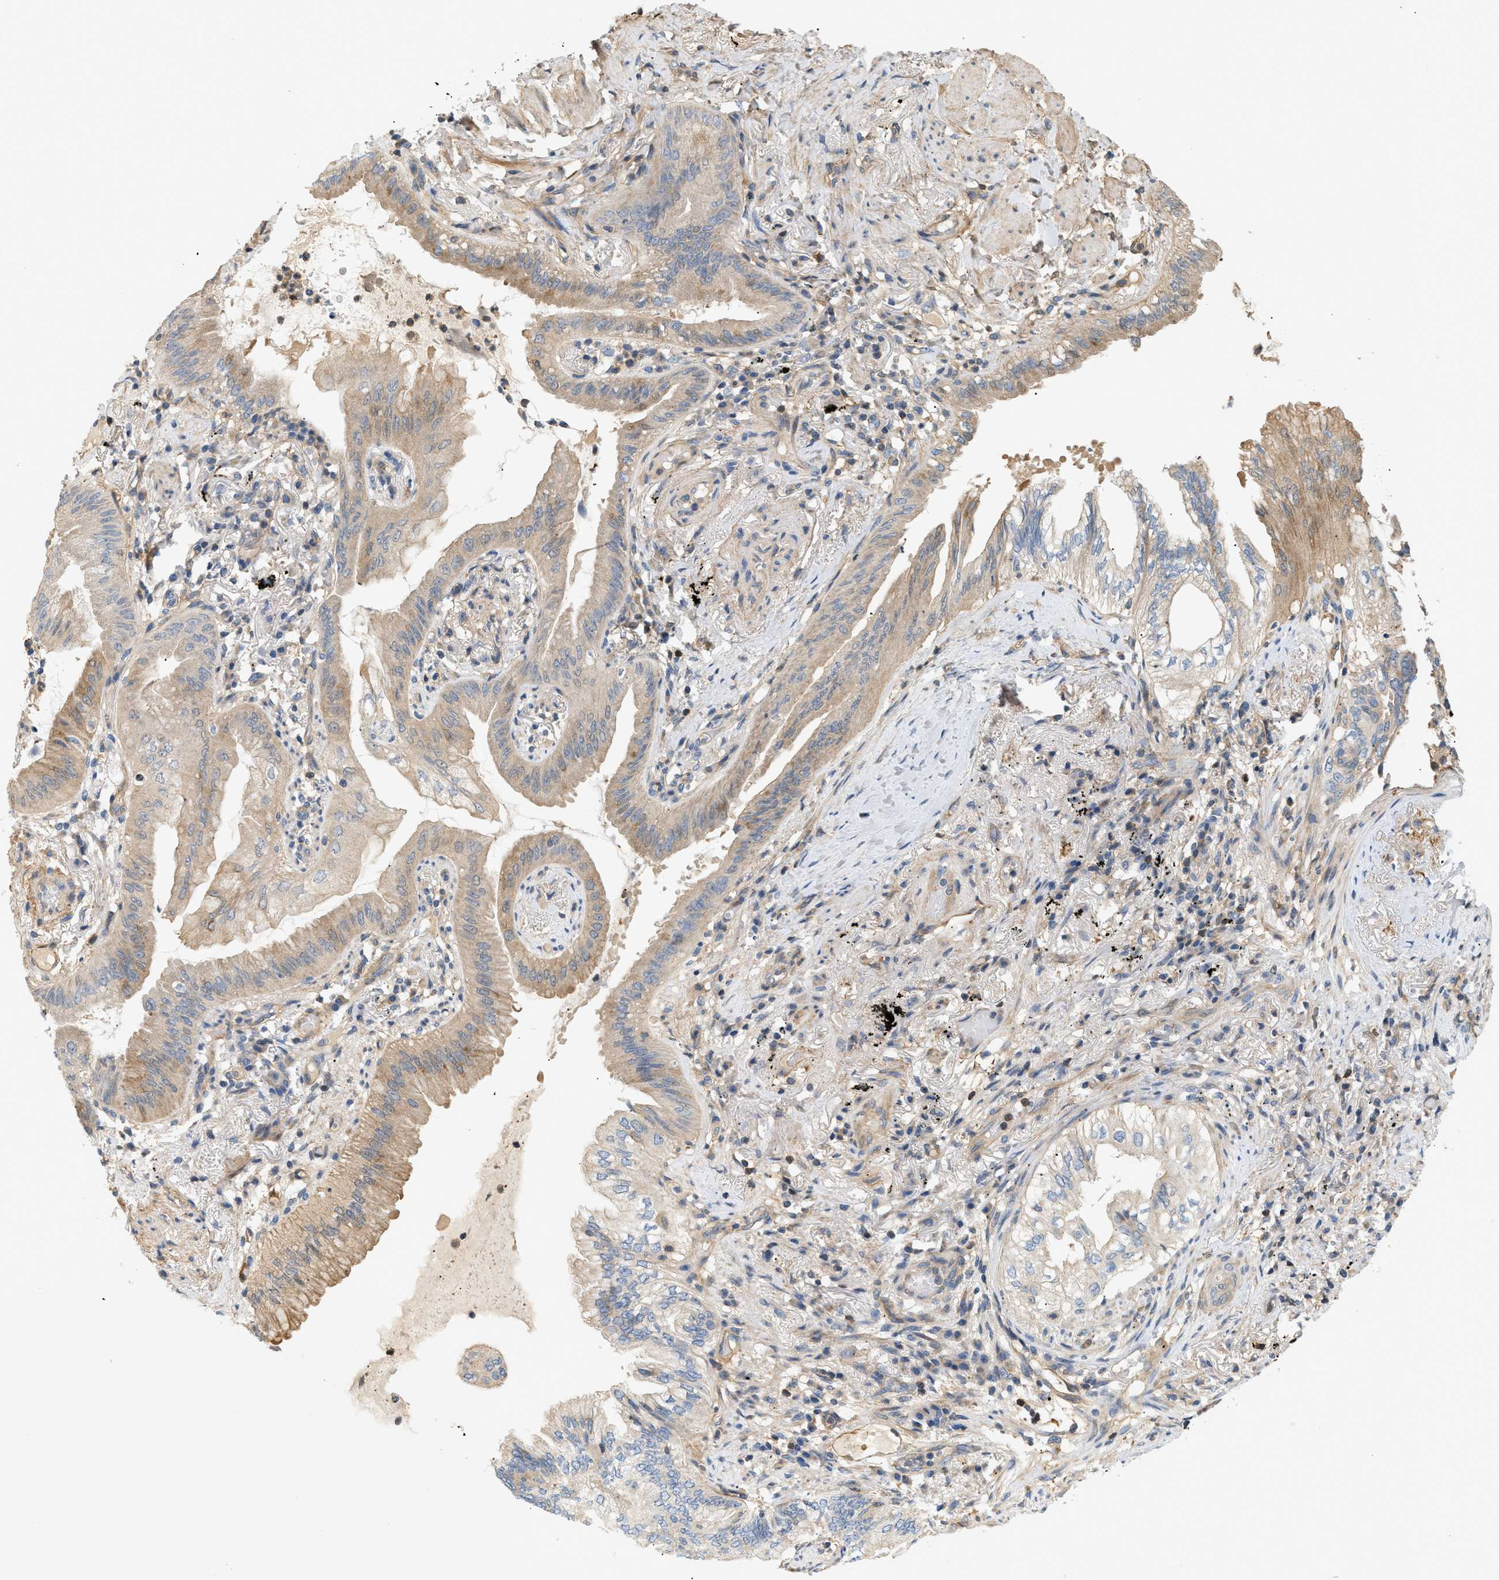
{"staining": {"intensity": "weak", "quantity": ">75%", "location": "cytoplasmic/membranous"}, "tissue": "lung cancer", "cell_type": "Tumor cells", "image_type": "cancer", "snomed": [{"axis": "morphology", "description": "Normal tissue, NOS"}, {"axis": "morphology", "description": "Adenocarcinoma, NOS"}, {"axis": "topography", "description": "Bronchus"}, {"axis": "topography", "description": "Lung"}], "caption": "Human lung cancer (adenocarcinoma) stained for a protein (brown) shows weak cytoplasmic/membranous positive staining in about >75% of tumor cells.", "gene": "FARS2", "patient": {"sex": "female", "age": 70}}